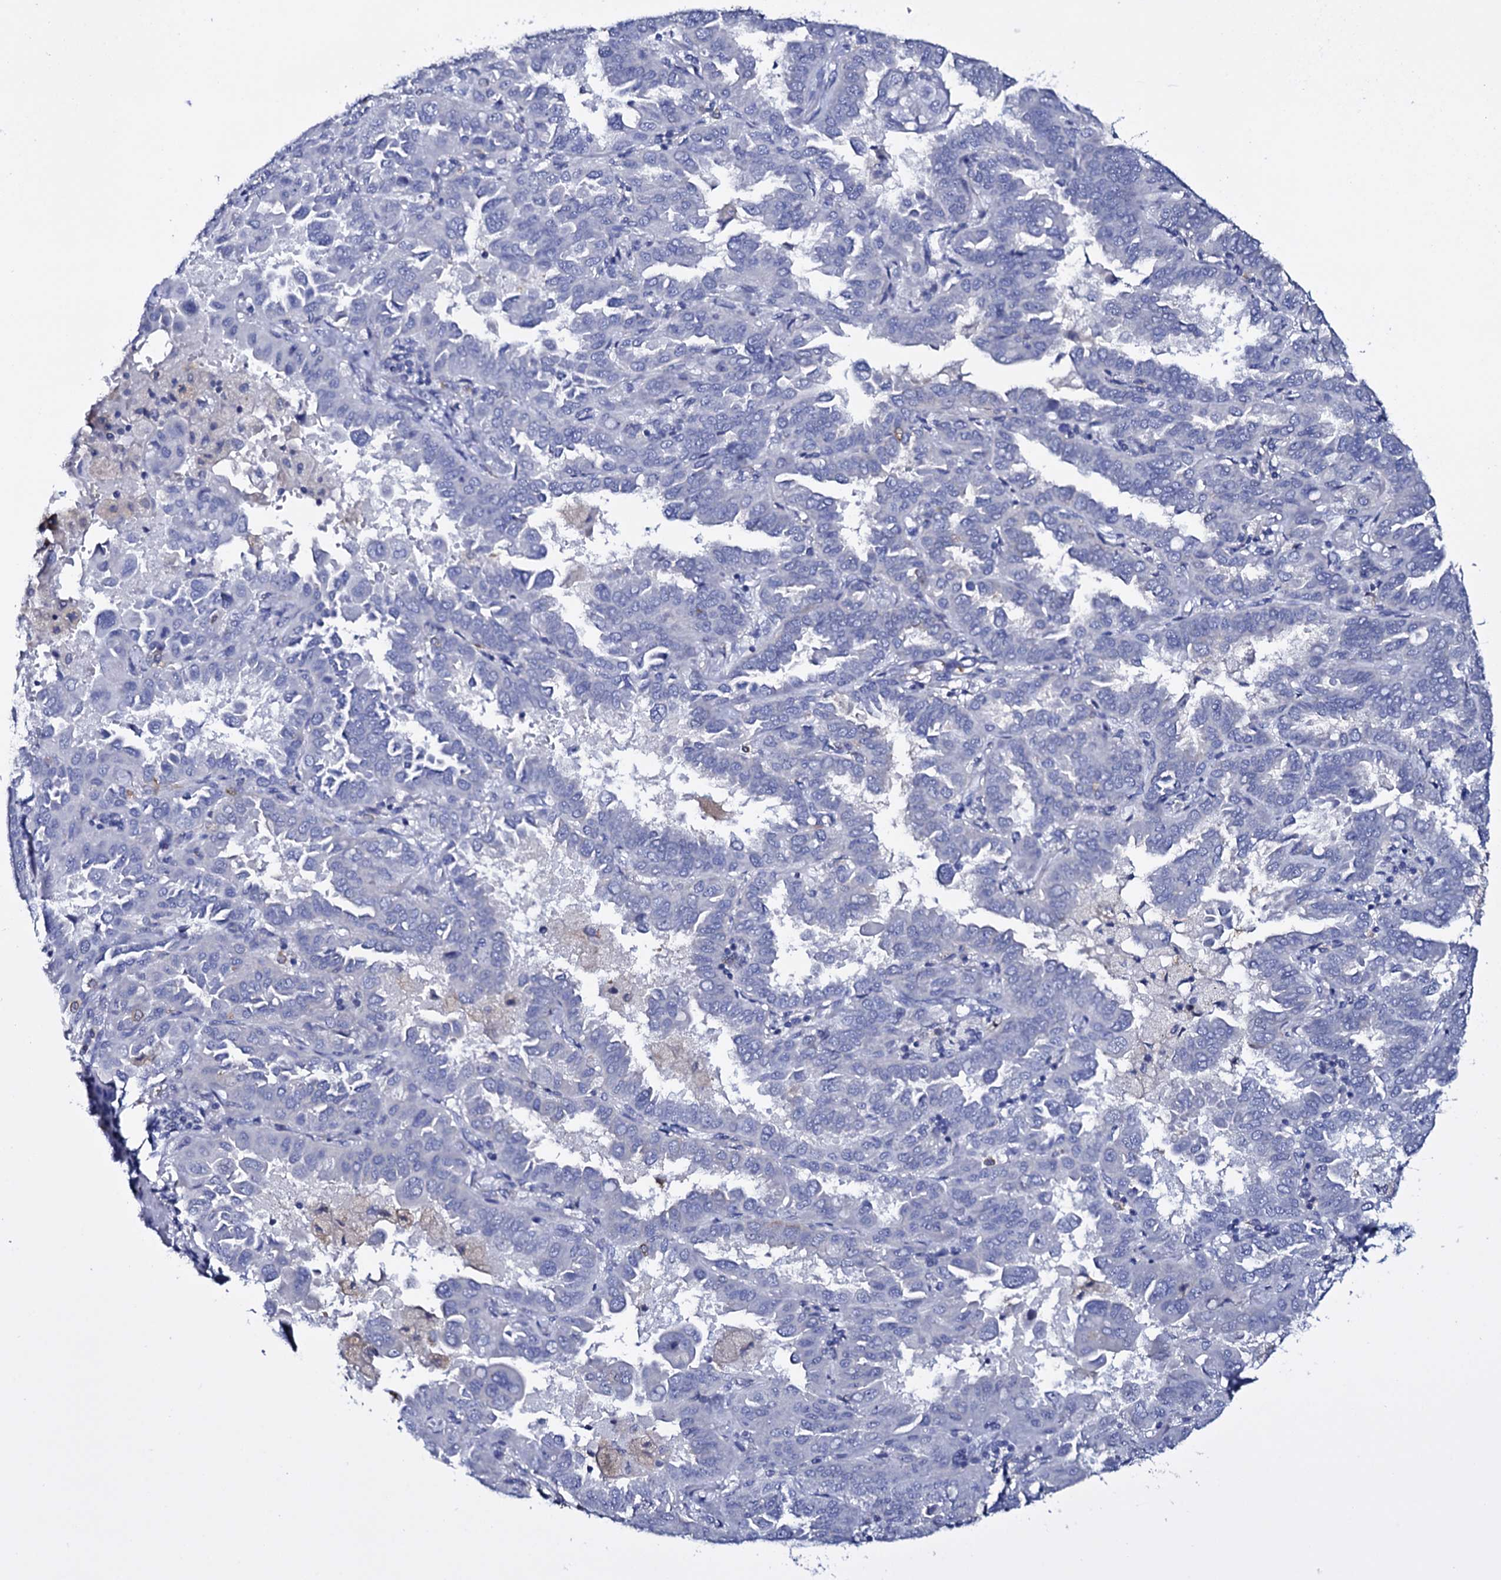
{"staining": {"intensity": "negative", "quantity": "none", "location": "none"}, "tissue": "lung cancer", "cell_type": "Tumor cells", "image_type": "cancer", "snomed": [{"axis": "morphology", "description": "Adenocarcinoma, NOS"}, {"axis": "topography", "description": "Lung"}], "caption": "Immunohistochemistry (IHC) of lung adenocarcinoma shows no staining in tumor cells.", "gene": "ITPRID2", "patient": {"sex": "male", "age": 64}}